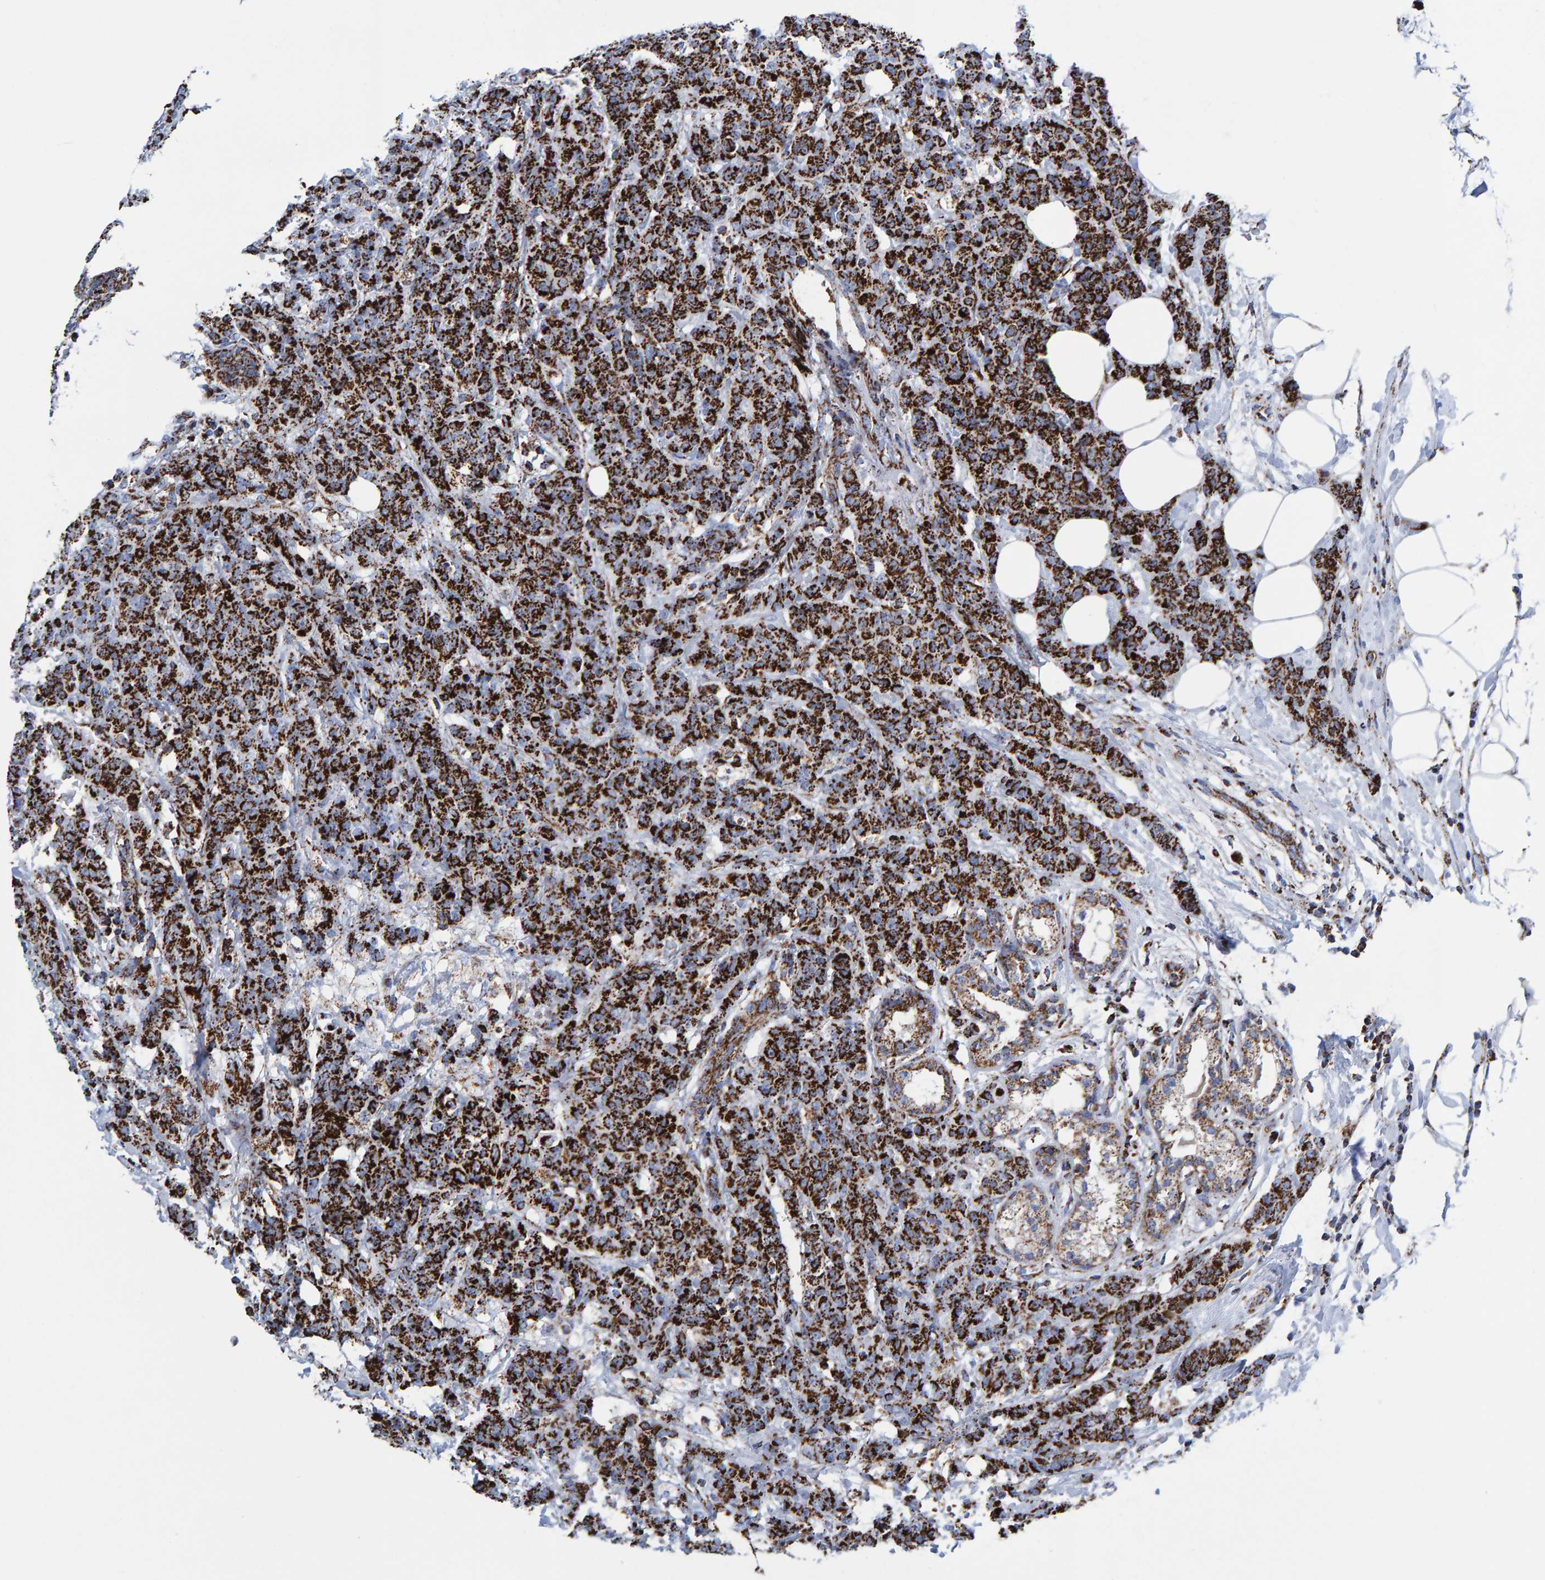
{"staining": {"intensity": "strong", "quantity": ">75%", "location": "cytoplasmic/membranous"}, "tissue": "breast cancer", "cell_type": "Tumor cells", "image_type": "cancer", "snomed": [{"axis": "morphology", "description": "Normal tissue, NOS"}, {"axis": "morphology", "description": "Duct carcinoma"}, {"axis": "topography", "description": "Breast"}], "caption": "Strong cytoplasmic/membranous expression is identified in approximately >75% of tumor cells in infiltrating ductal carcinoma (breast). The staining was performed using DAB (3,3'-diaminobenzidine) to visualize the protein expression in brown, while the nuclei were stained in blue with hematoxylin (Magnification: 20x).", "gene": "ENSG00000262660", "patient": {"sex": "female", "age": 40}}